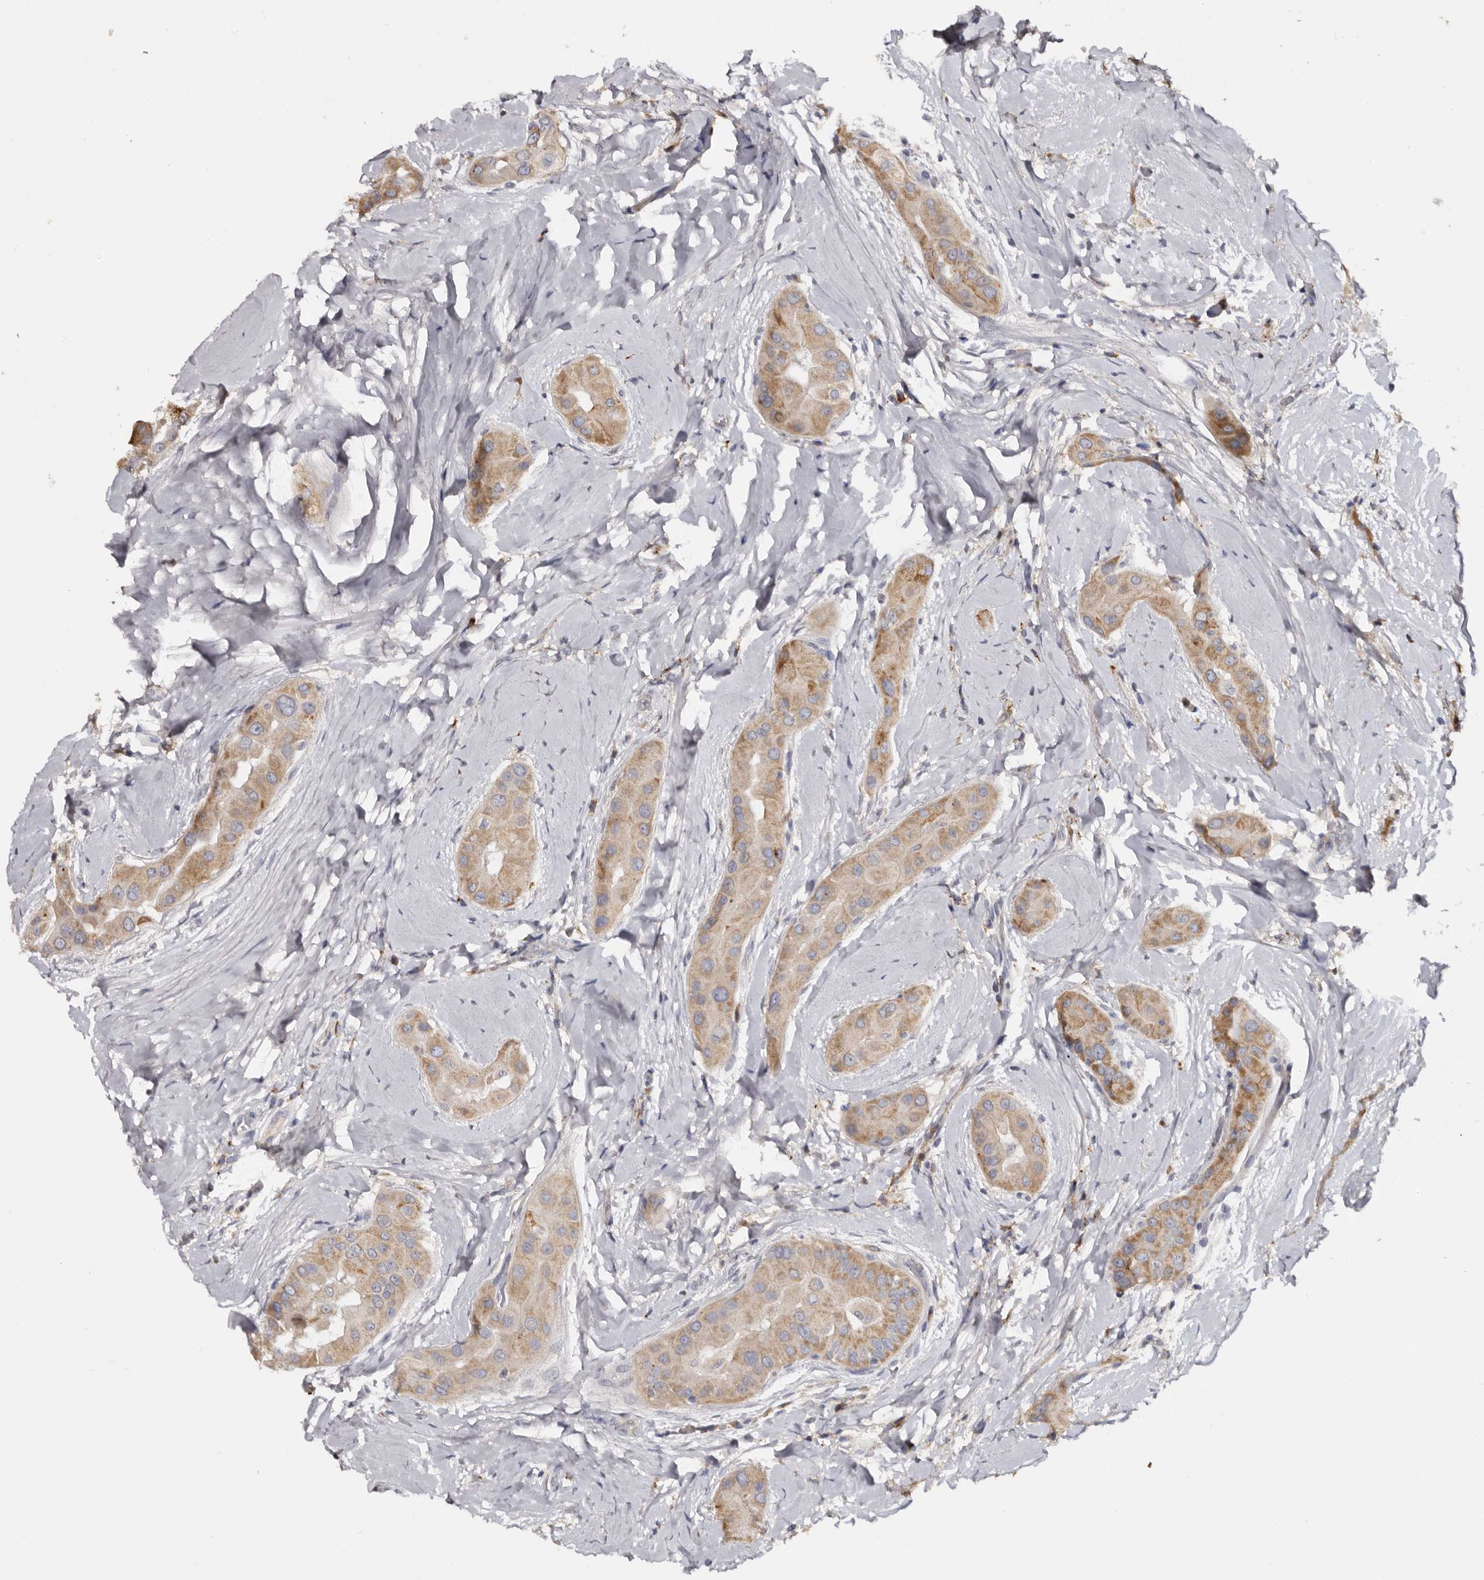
{"staining": {"intensity": "moderate", "quantity": ">75%", "location": "cytoplasmic/membranous"}, "tissue": "thyroid cancer", "cell_type": "Tumor cells", "image_type": "cancer", "snomed": [{"axis": "morphology", "description": "Papillary adenocarcinoma, NOS"}, {"axis": "topography", "description": "Thyroid gland"}], "caption": "Immunohistochemical staining of human papillary adenocarcinoma (thyroid) shows moderate cytoplasmic/membranous protein positivity in approximately >75% of tumor cells.", "gene": "DAP", "patient": {"sex": "male", "age": 33}}